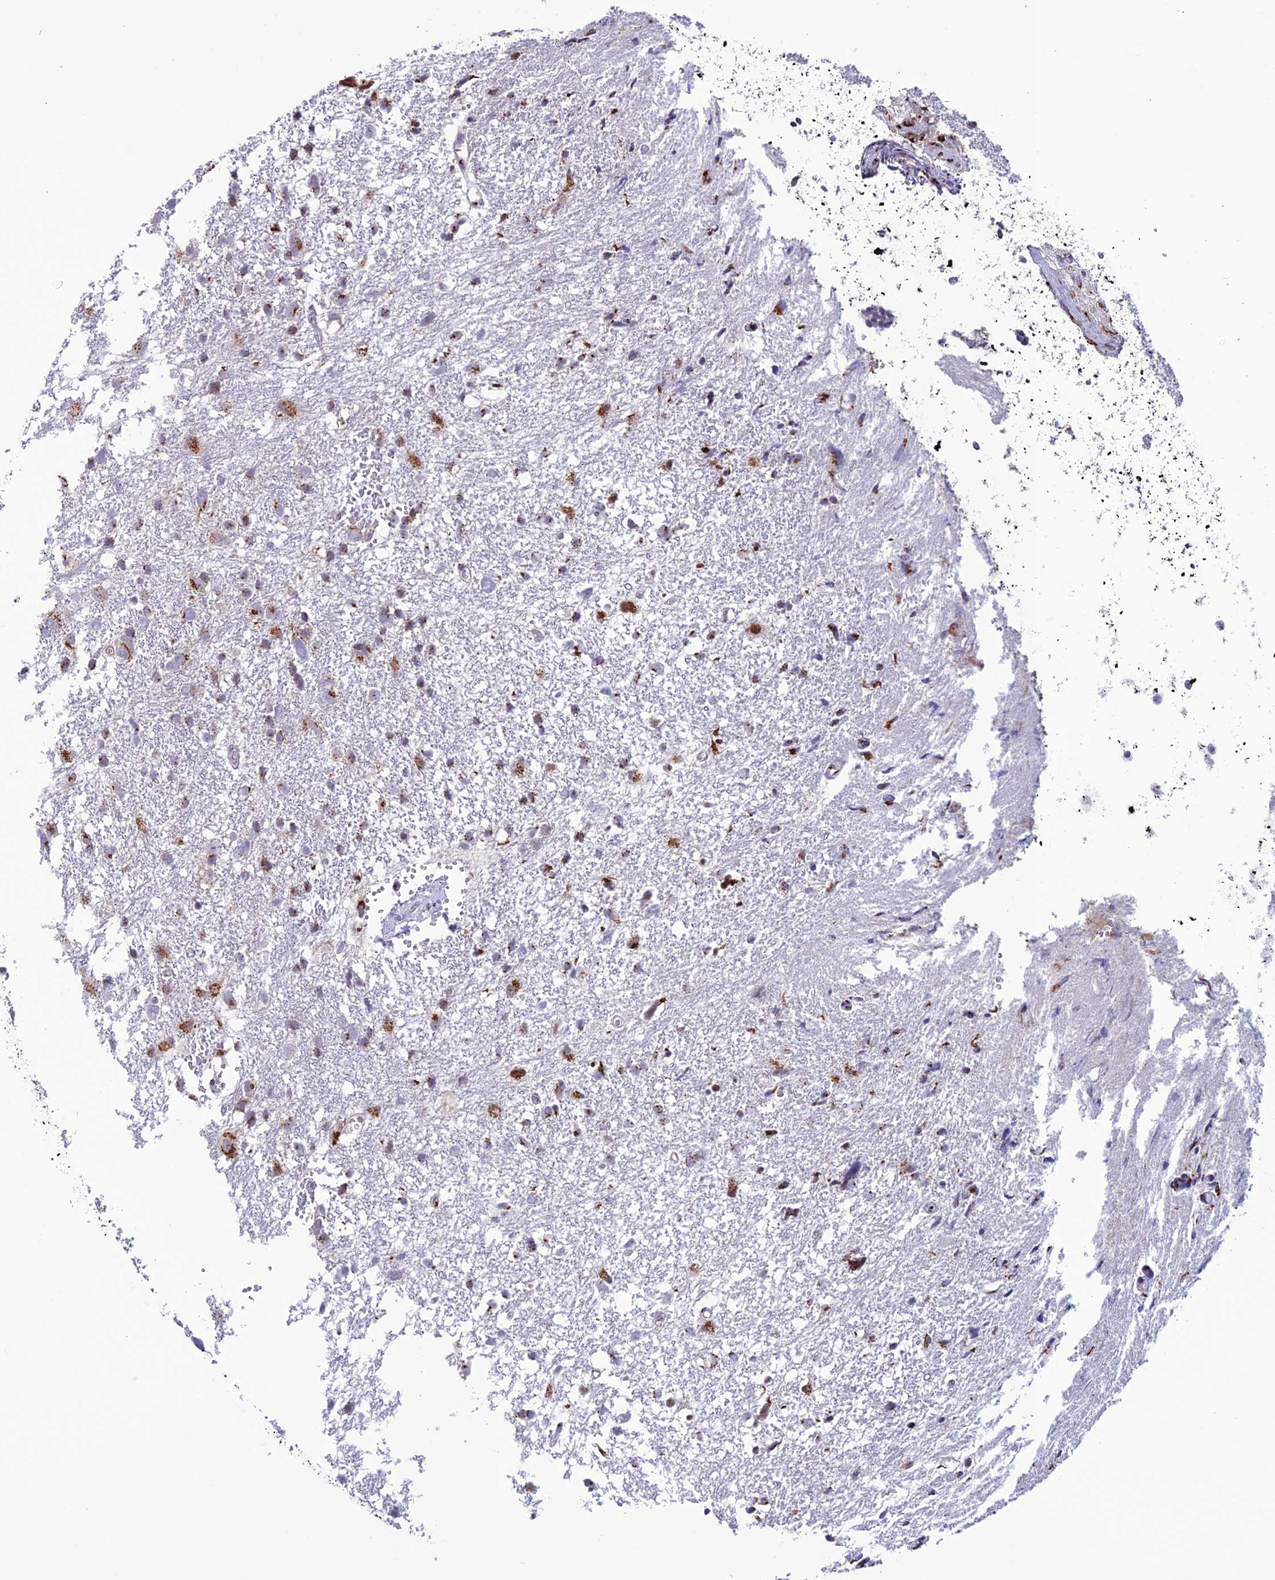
{"staining": {"intensity": "moderate", "quantity": "25%-75%", "location": "cytoplasmic/membranous"}, "tissue": "glioma", "cell_type": "Tumor cells", "image_type": "cancer", "snomed": [{"axis": "morphology", "description": "Glioma, malignant, High grade"}, {"axis": "topography", "description": "Brain"}], "caption": "IHC of human malignant high-grade glioma reveals medium levels of moderate cytoplasmic/membranous staining in about 25%-75% of tumor cells. (Brightfield microscopy of DAB IHC at high magnification).", "gene": "PLEKHA4", "patient": {"sex": "male", "age": 61}}